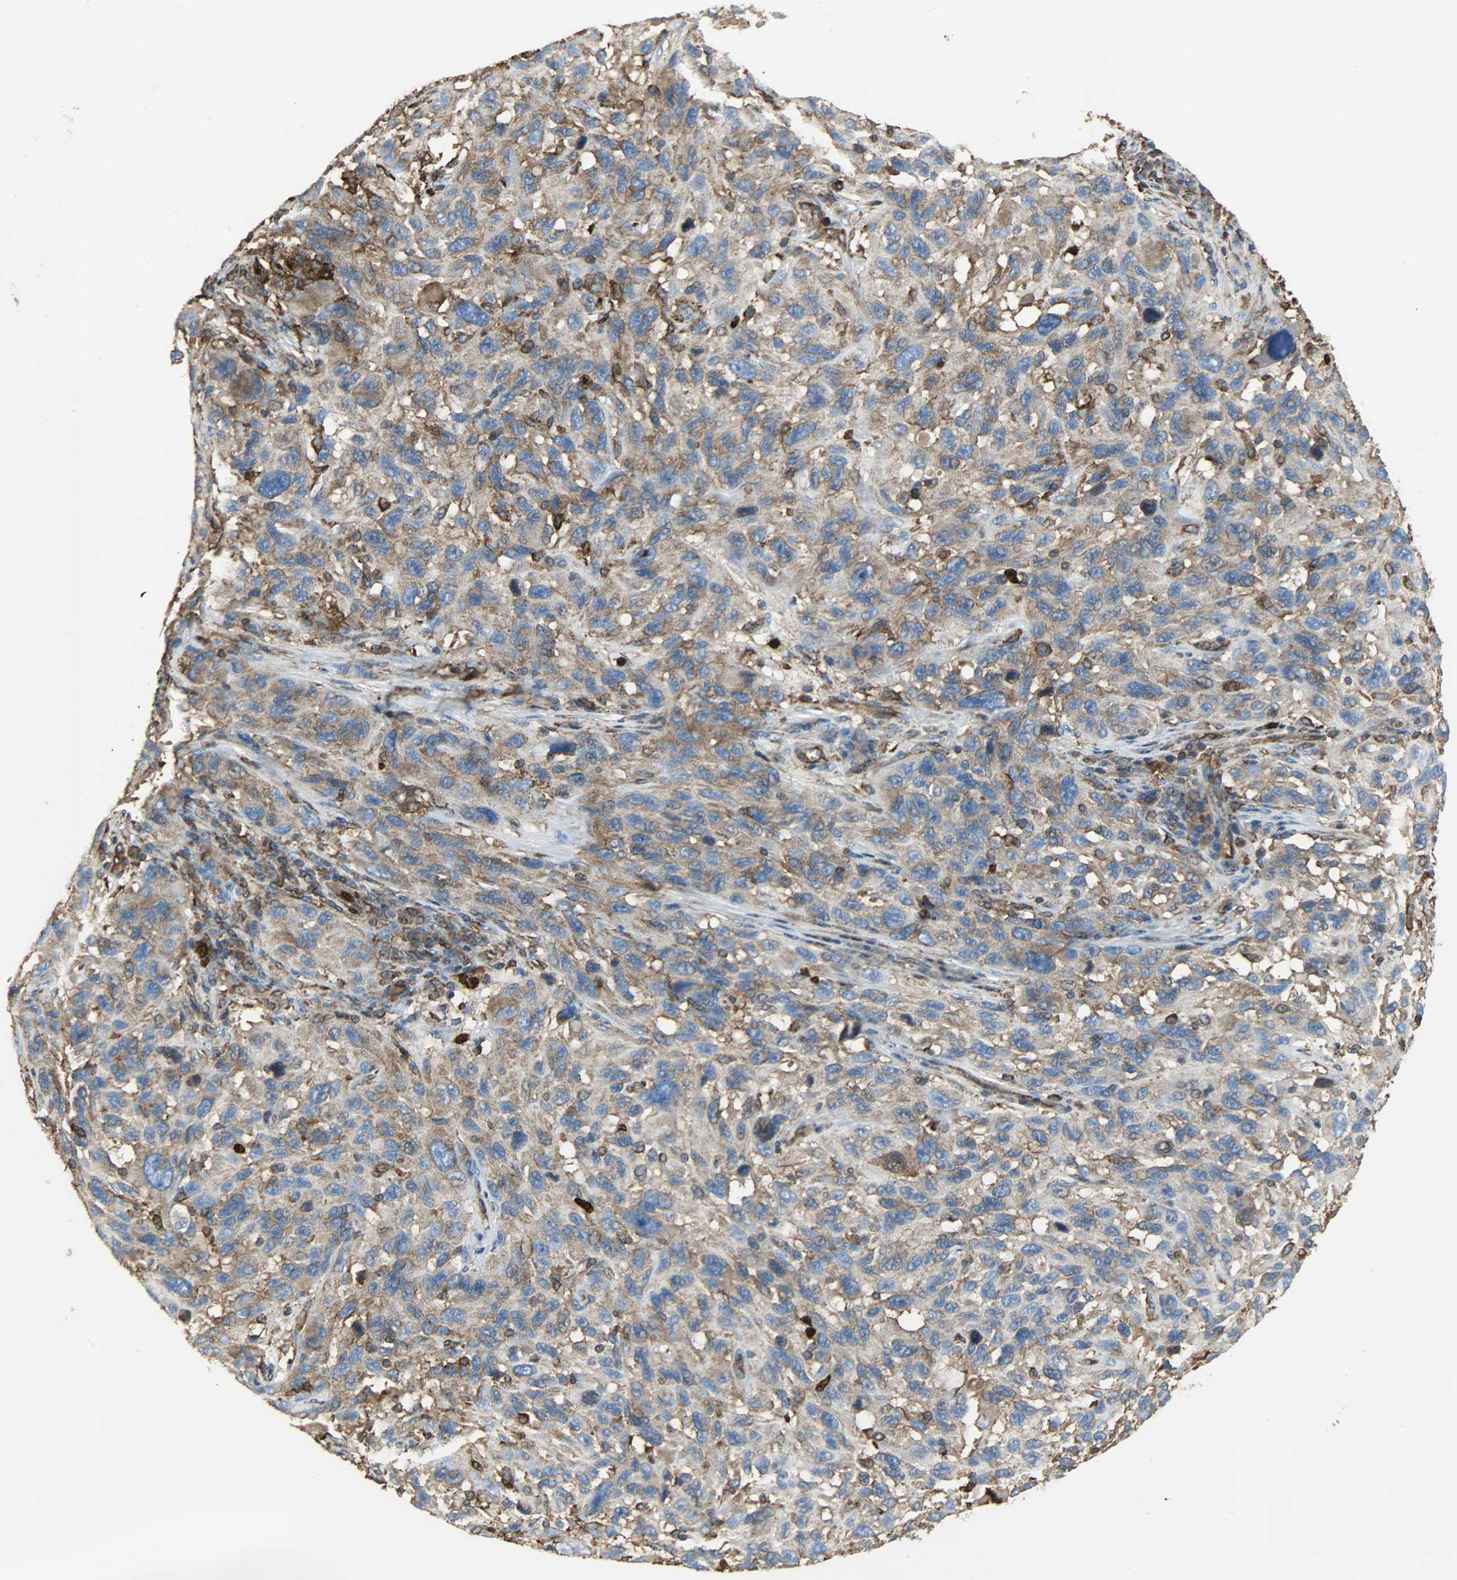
{"staining": {"intensity": "strong", "quantity": ">75%", "location": "cytoplasmic/membranous"}, "tissue": "melanoma", "cell_type": "Tumor cells", "image_type": "cancer", "snomed": [{"axis": "morphology", "description": "Malignant melanoma, NOS"}, {"axis": "topography", "description": "Skin"}], "caption": "This is an image of immunohistochemistry staining of melanoma, which shows strong staining in the cytoplasmic/membranous of tumor cells.", "gene": "VASP", "patient": {"sex": "male", "age": 53}}